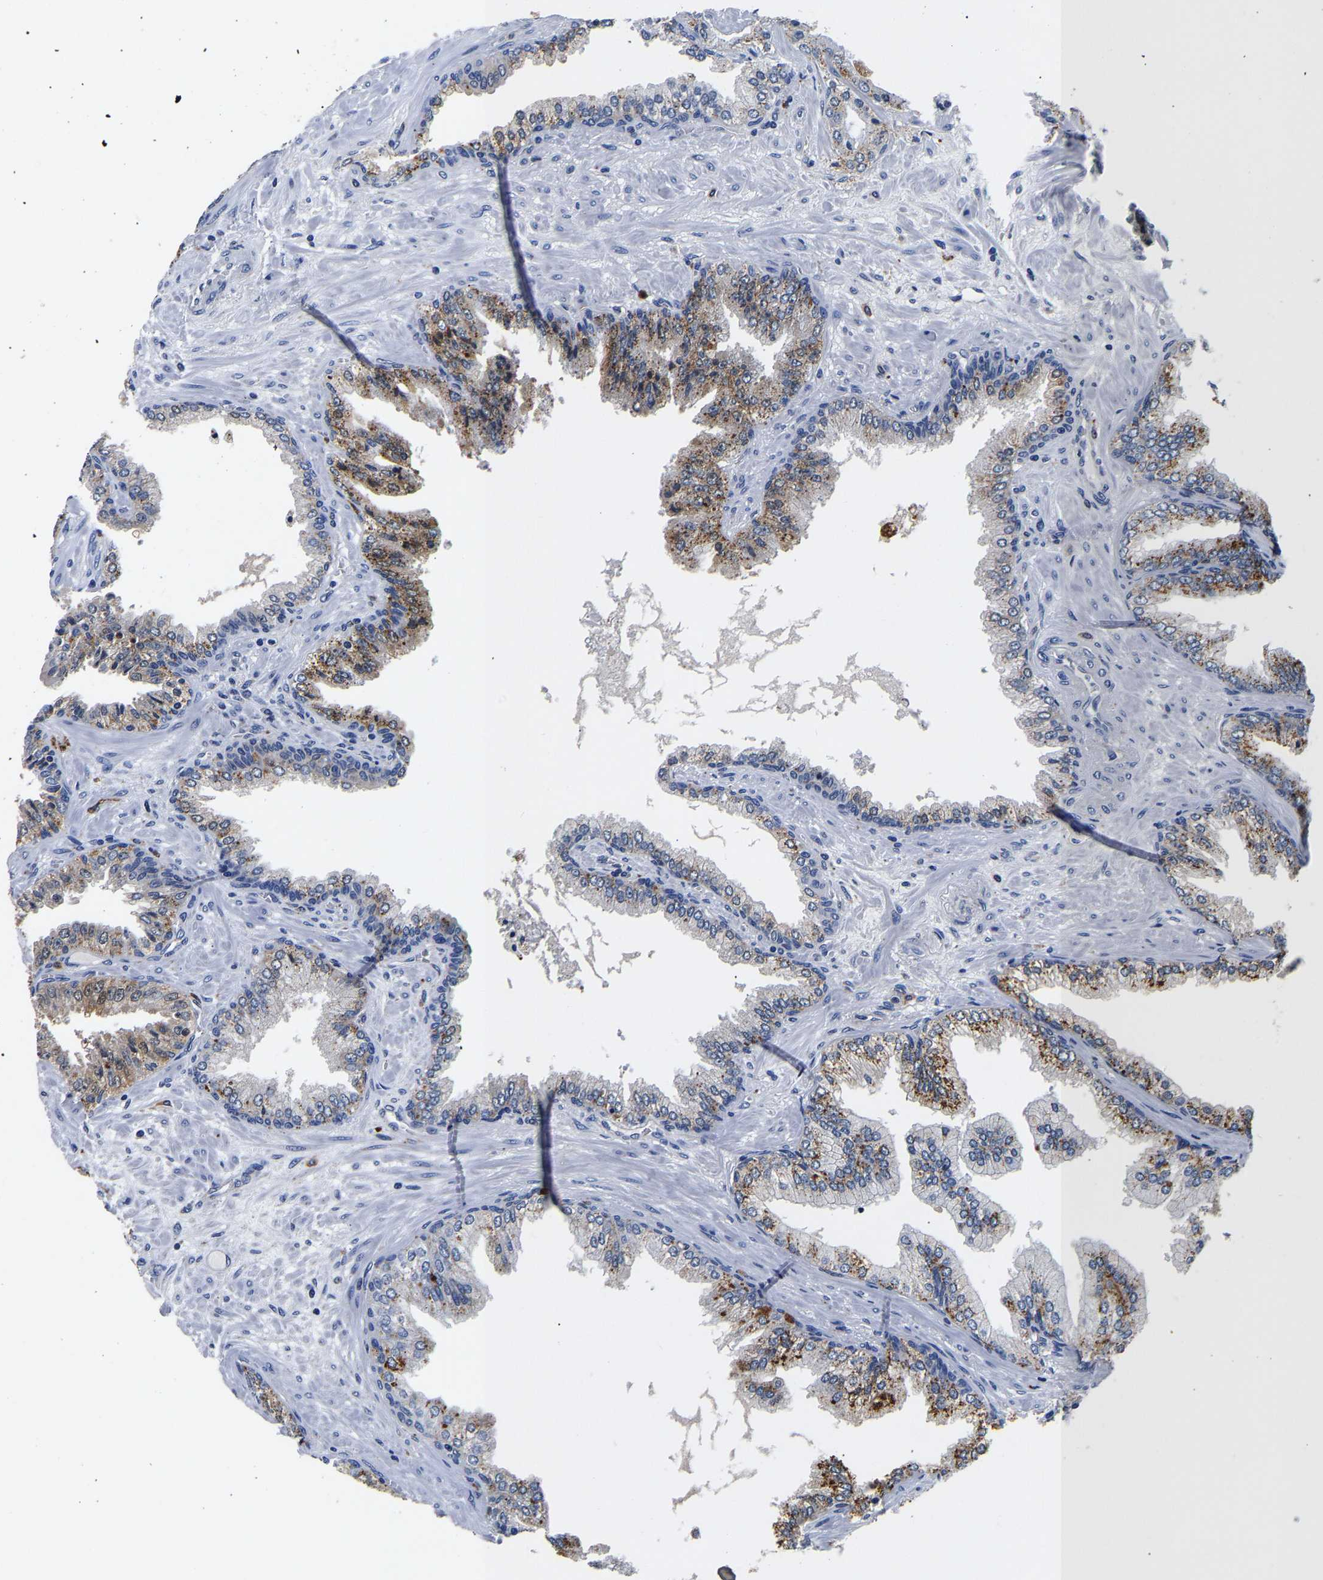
{"staining": {"intensity": "moderate", "quantity": "<25%", "location": "cytoplasmic/membranous"}, "tissue": "prostate cancer", "cell_type": "Tumor cells", "image_type": "cancer", "snomed": [{"axis": "morphology", "description": "Adenocarcinoma, High grade"}, {"axis": "topography", "description": "Prostate"}], "caption": "Immunohistochemical staining of prostate cancer (high-grade adenocarcinoma) exhibits low levels of moderate cytoplasmic/membranous expression in about <25% of tumor cells.", "gene": "GRN", "patient": {"sex": "male", "age": 71}}